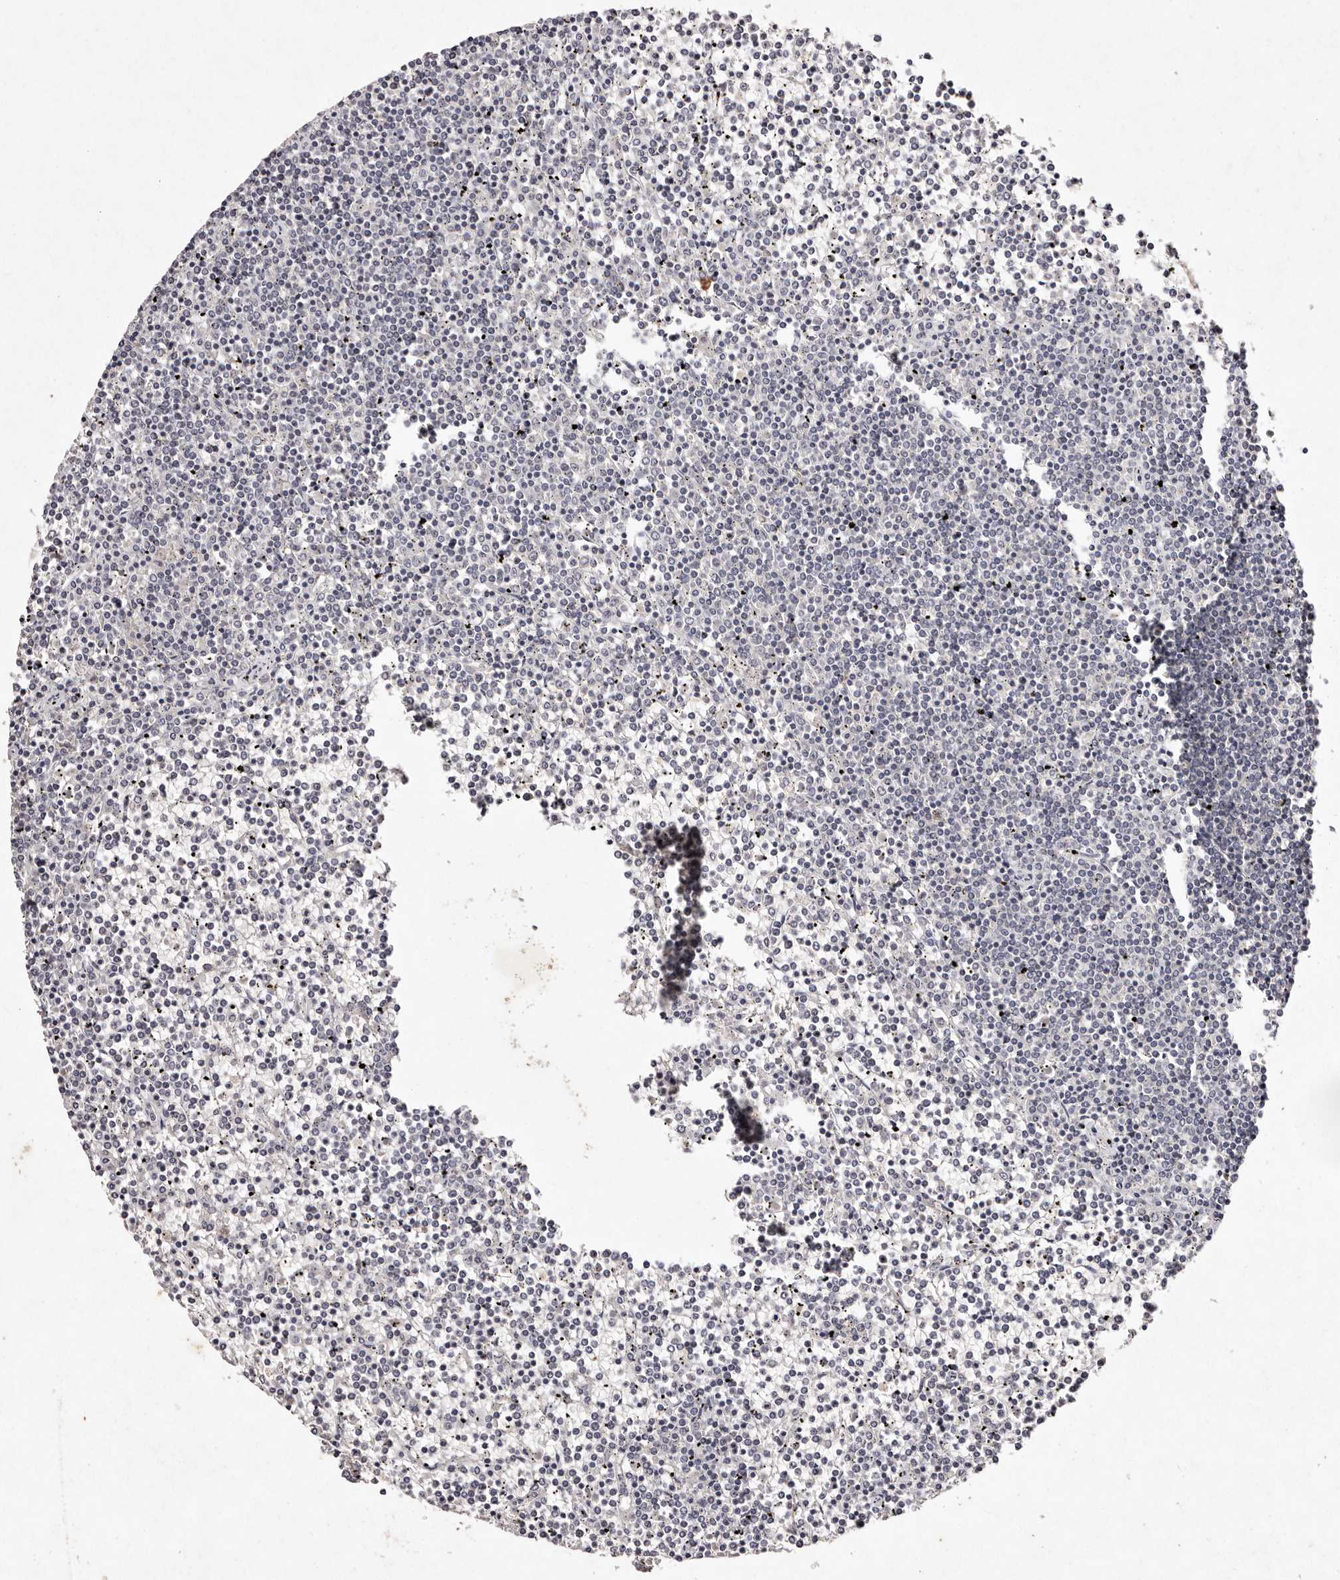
{"staining": {"intensity": "negative", "quantity": "none", "location": "none"}, "tissue": "lymphoma", "cell_type": "Tumor cells", "image_type": "cancer", "snomed": [{"axis": "morphology", "description": "Malignant lymphoma, non-Hodgkin's type, Low grade"}, {"axis": "topography", "description": "Spleen"}], "caption": "There is no significant staining in tumor cells of lymphoma.", "gene": "TSC2", "patient": {"sex": "female", "age": 19}}